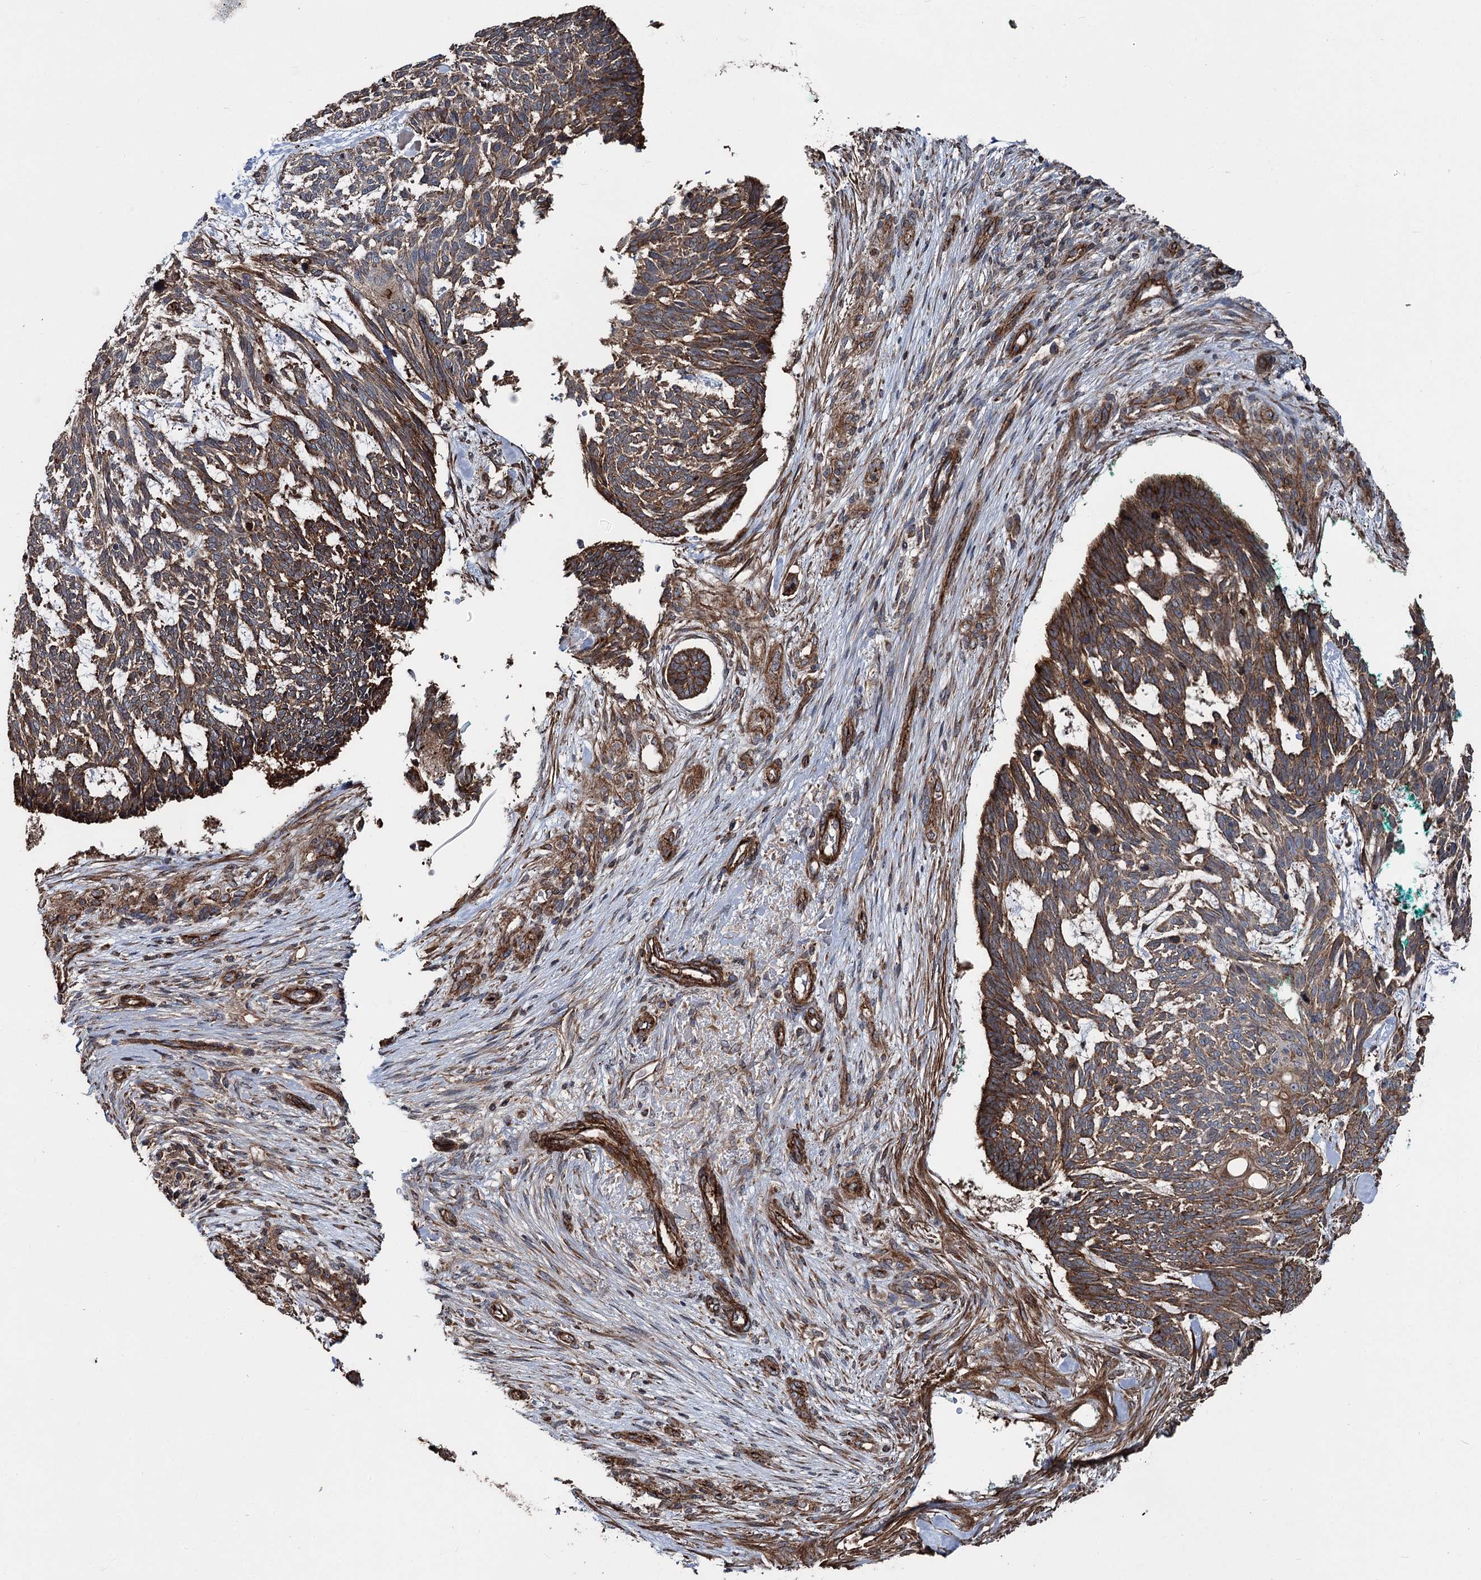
{"staining": {"intensity": "moderate", "quantity": ">75%", "location": "cytoplasmic/membranous"}, "tissue": "skin cancer", "cell_type": "Tumor cells", "image_type": "cancer", "snomed": [{"axis": "morphology", "description": "Basal cell carcinoma"}, {"axis": "topography", "description": "Skin"}], "caption": "Immunohistochemical staining of basal cell carcinoma (skin) shows medium levels of moderate cytoplasmic/membranous protein expression in about >75% of tumor cells. (brown staining indicates protein expression, while blue staining denotes nuclei).", "gene": "ITFG2", "patient": {"sex": "male", "age": 88}}